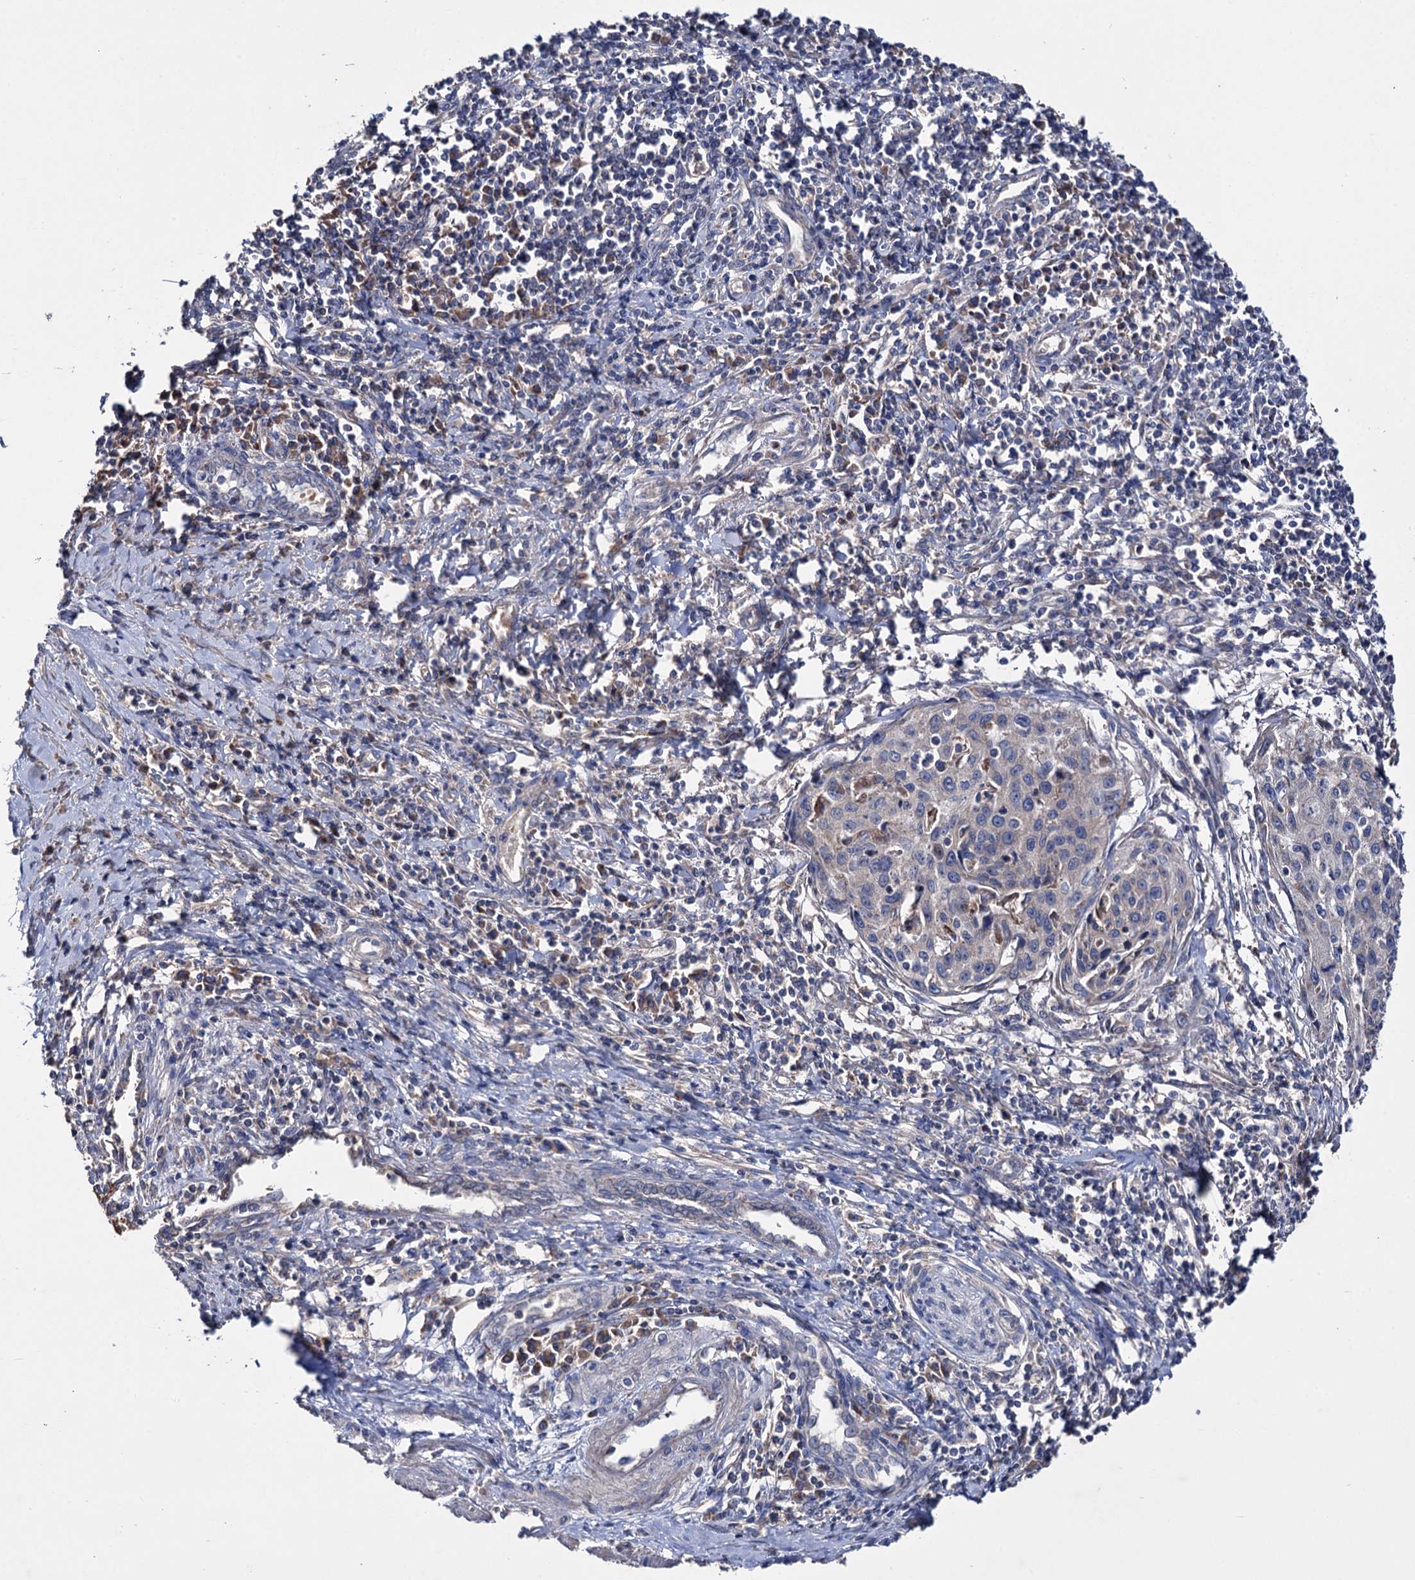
{"staining": {"intensity": "negative", "quantity": "none", "location": "none"}, "tissue": "cervical cancer", "cell_type": "Tumor cells", "image_type": "cancer", "snomed": [{"axis": "morphology", "description": "Squamous cell carcinoma, NOS"}, {"axis": "topography", "description": "Cervix"}], "caption": "A high-resolution image shows IHC staining of cervical cancer, which reveals no significant positivity in tumor cells. Nuclei are stained in blue.", "gene": "CLPB", "patient": {"sex": "female", "age": 32}}